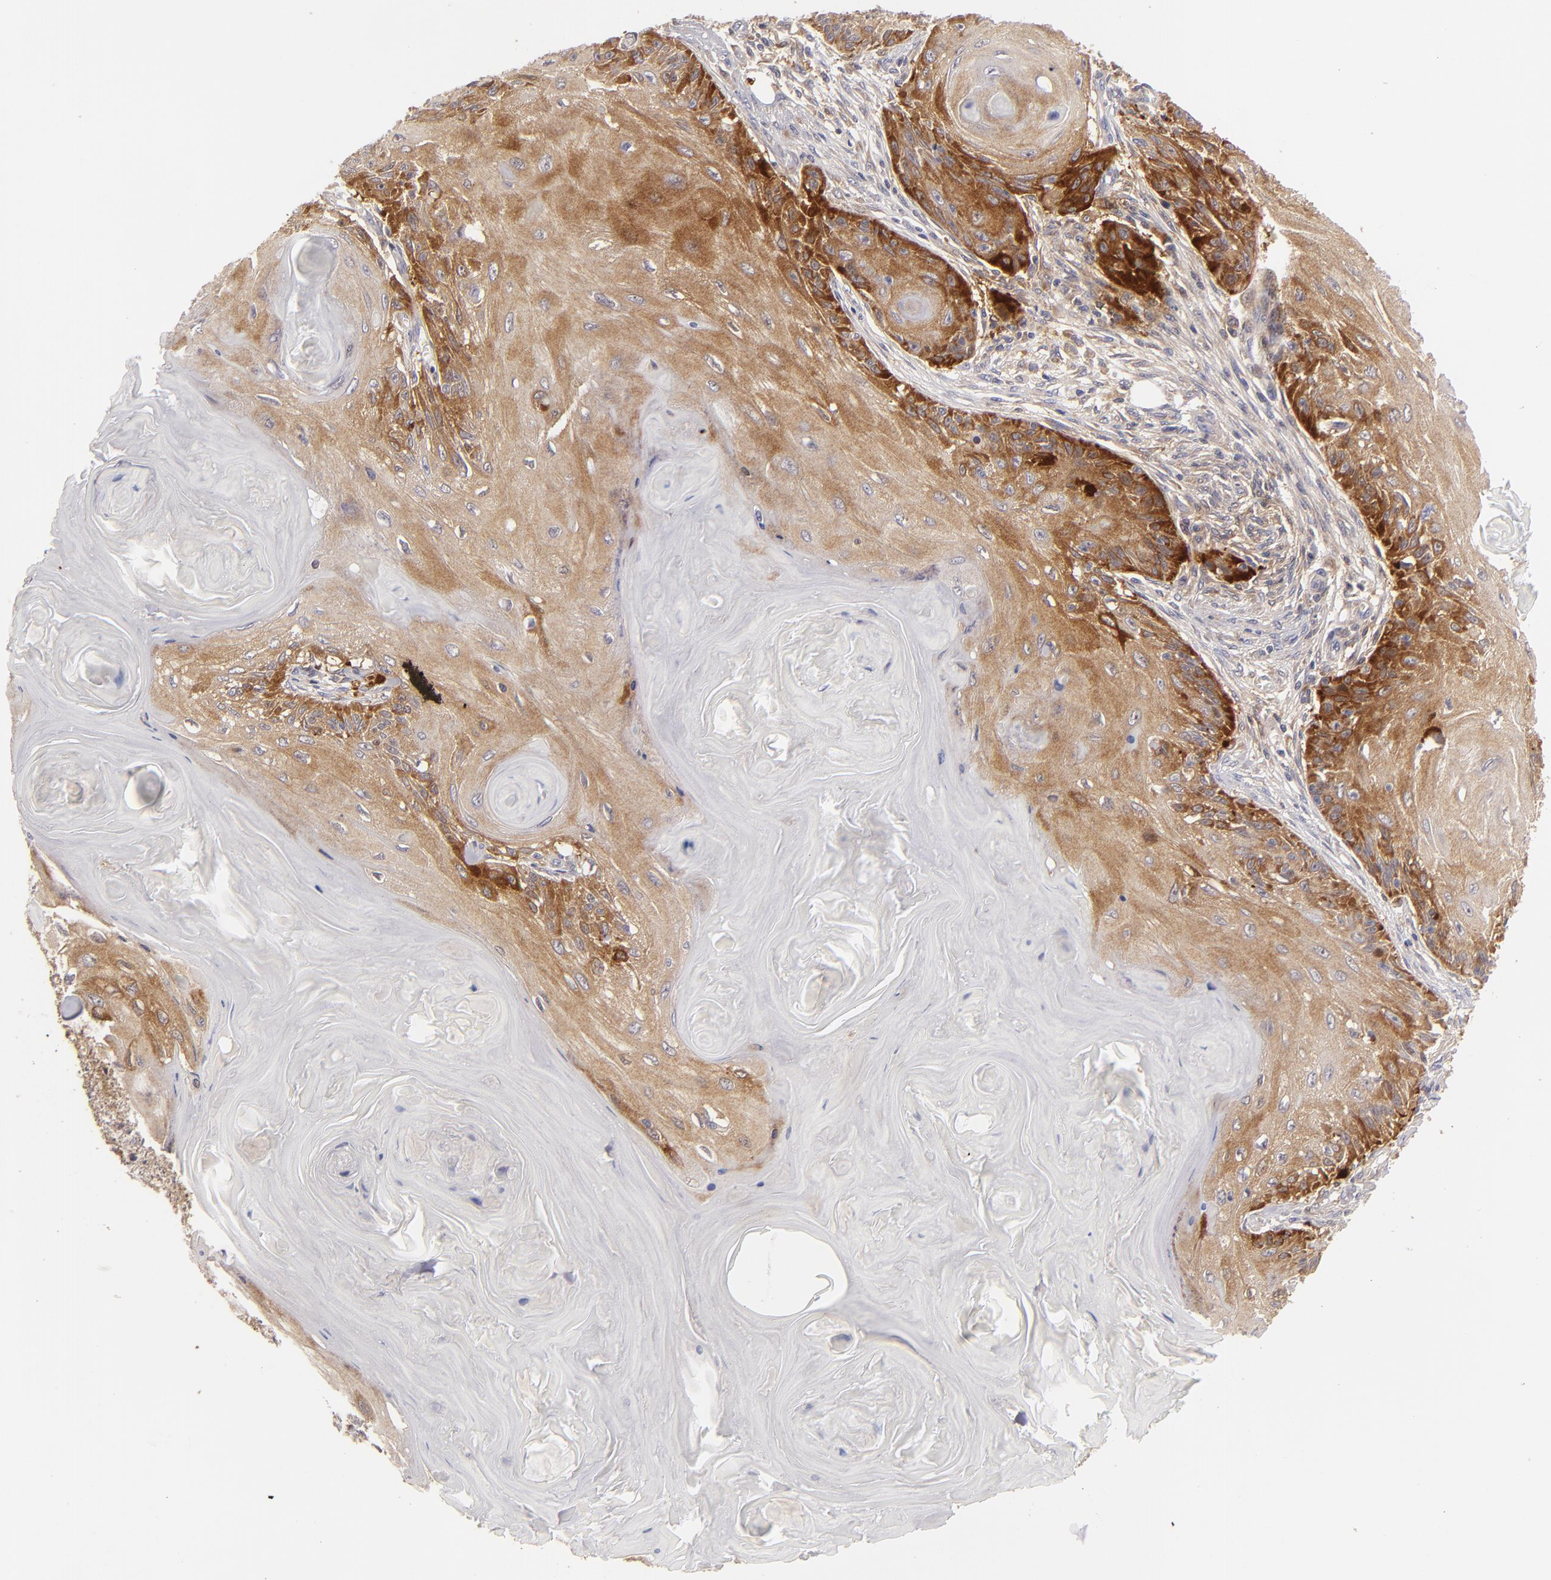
{"staining": {"intensity": "strong", "quantity": ">75%", "location": "cytoplasmic/membranous"}, "tissue": "skin cancer", "cell_type": "Tumor cells", "image_type": "cancer", "snomed": [{"axis": "morphology", "description": "Squamous cell carcinoma, NOS"}, {"axis": "topography", "description": "Skin"}], "caption": "This image shows skin squamous cell carcinoma stained with immunohistochemistry to label a protein in brown. The cytoplasmic/membranous of tumor cells show strong positivity for the protein. Nuclei are counter-stained blue.", "gene": "MMP10", "patient": {"sex": "female", "age": 88}}